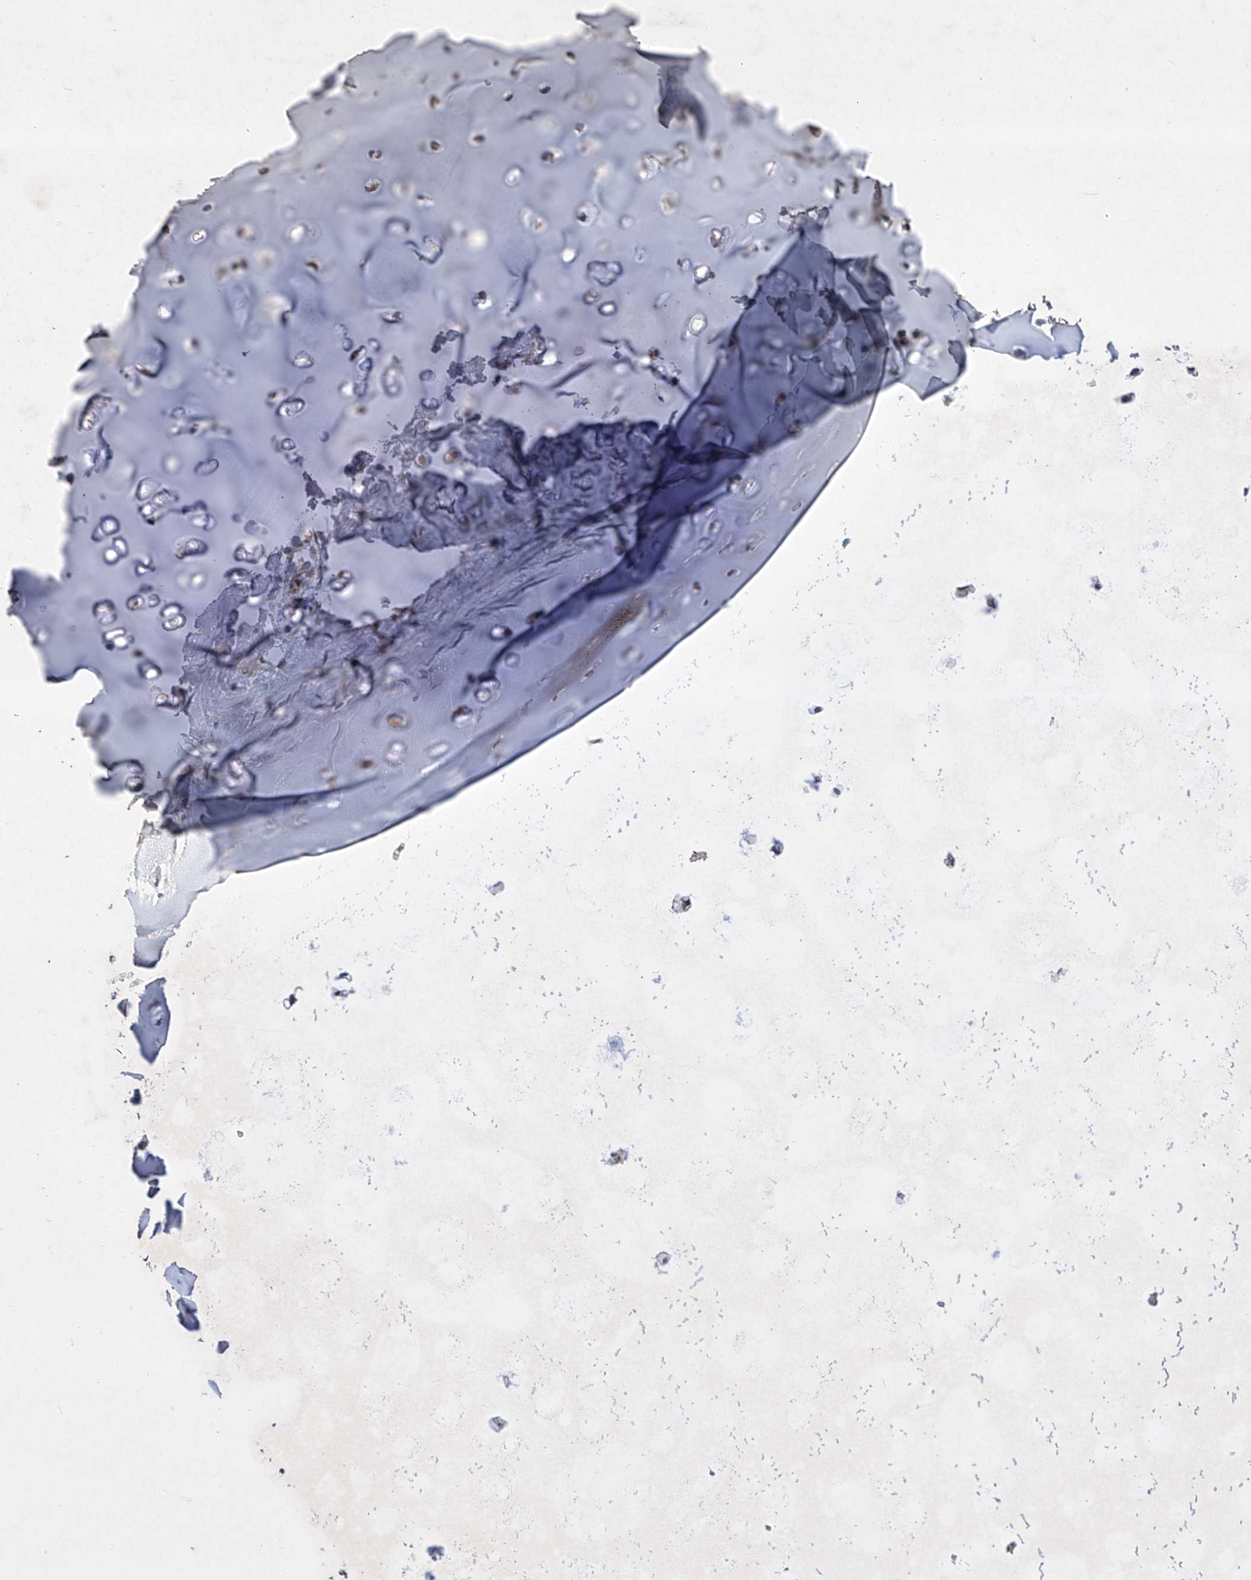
{"staining": {"intensity": "negative", "quantity": "none", "location": "none"}, "tissue": "adipose tissue", "cell_type": "Adipocytes", "image_type": "normal", "snomed": [{"axis": "morphology", "description": "Normal tissue, NOS"}, {"axis": "morphology", "description": "Basal cell carcinoma"}, {"axis": "topography", "description": "Cartilage tissue"}, {"axis": "topography", "description": "Nasopharynx"}, {"axis": "topography", "description": "Oral tissue"}], "caption": "DAB (3,3'-diaminobenzidine) immunohistochemical staining of unremarkable human adipose tissue displays no significant positivity in adipocytes.", "gene": "COQ3", "patient": {"sex": "female", "age": 77}}